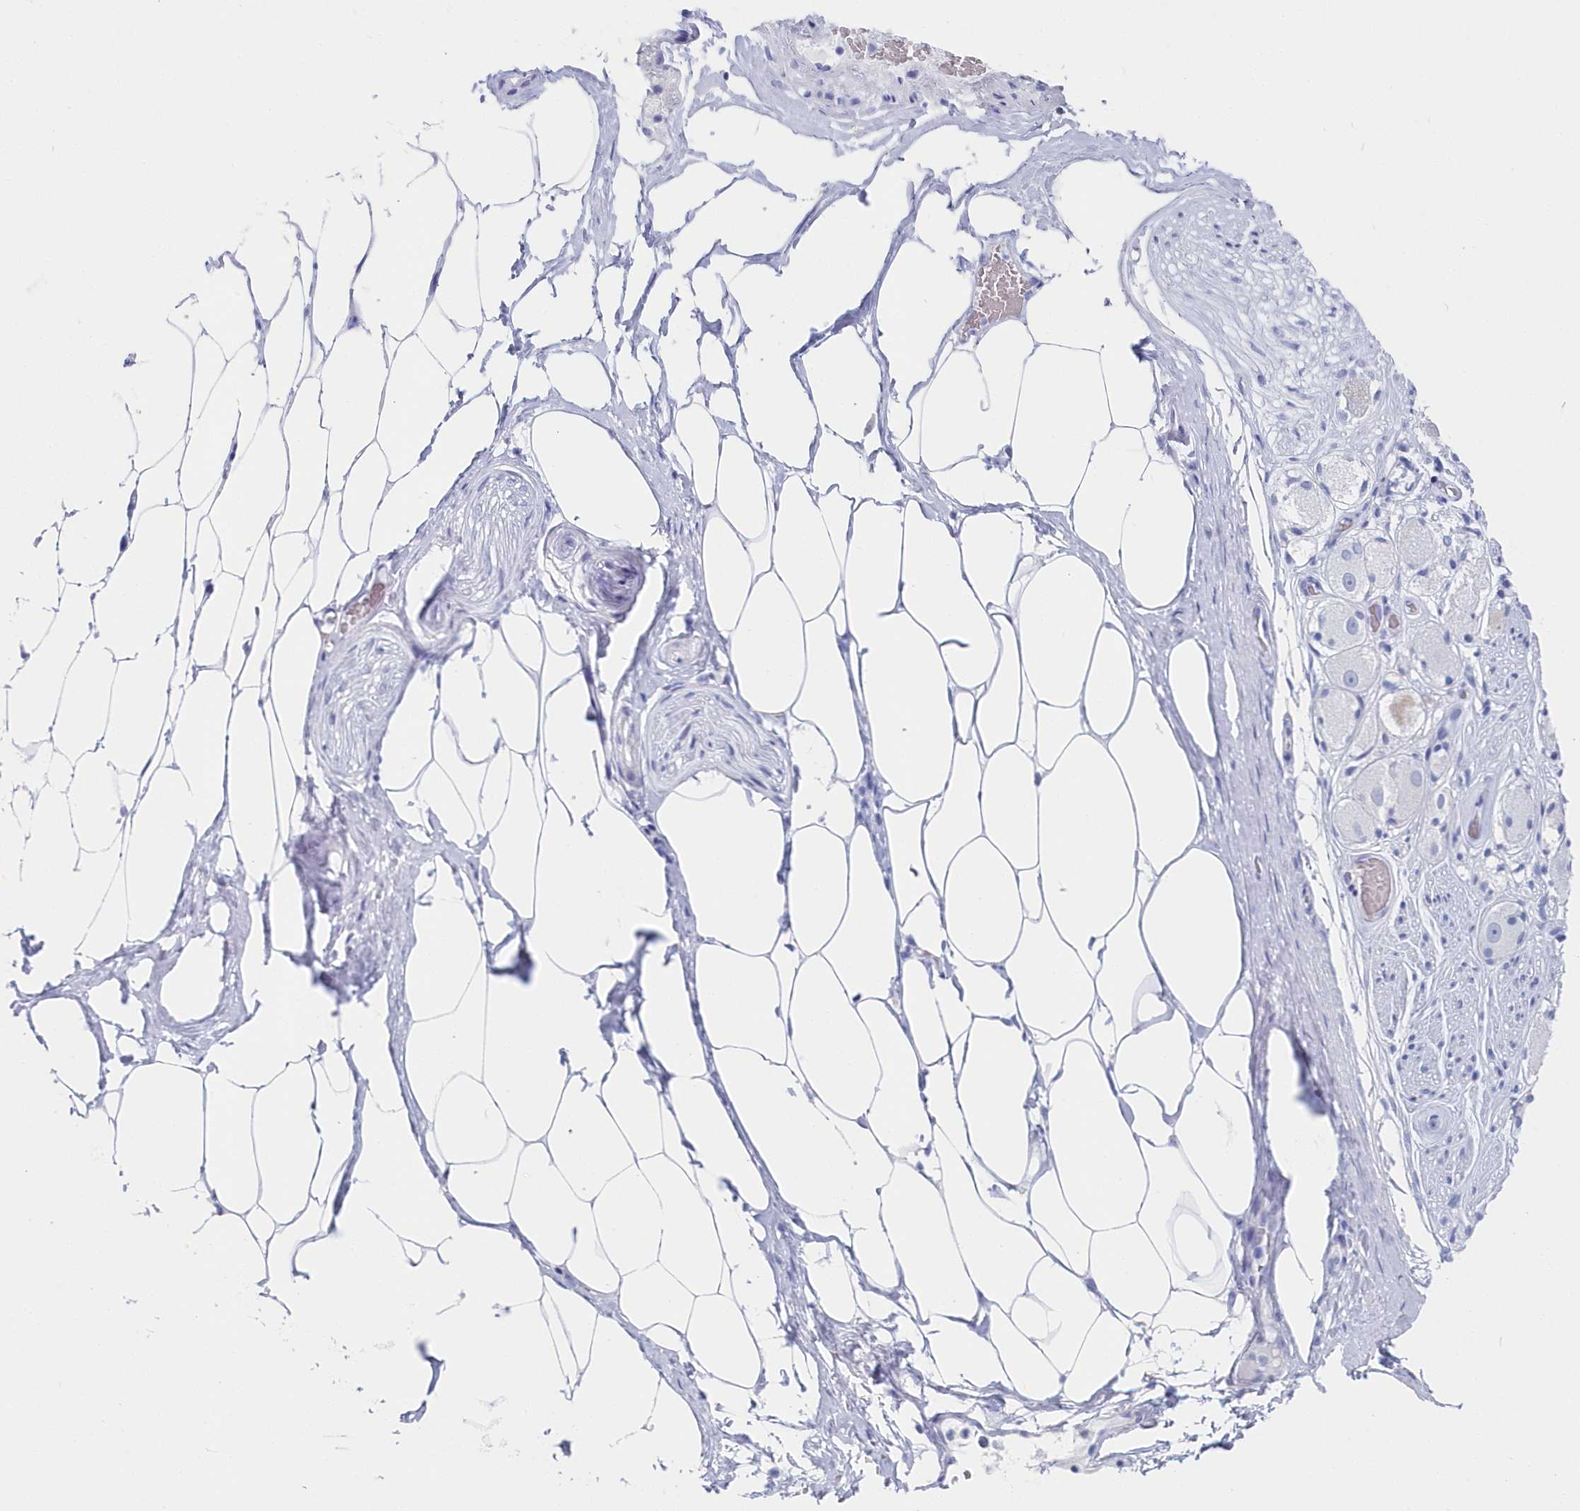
{"staining": {"intensity": "negative", "quantity": "none", "location": "none"}, "tissue": "adipose tissue", "cell_type": "Adipocytes", "image_type": "normal", "snomed": [{"axis": "morphology", "description": "Normal tissue, NOS"}, {"axis": "morphology", "description": "Adenocarcinoma, Low grade"}, {"axis": "topography", "description": "Prostate"}, {"axis": "topography", "description": "Peripheral nerve tissue"}], "caption": "An immunohistochemistry image of unremarkable adipose tissue is shown. There is no staining in adipocytes of adipose tissue. (Brightfield microscopy of DAB immunohistochemistry at high magnification).", "gene": "CSNK1G2", "patient": {"sex": "male", "age": 63}}